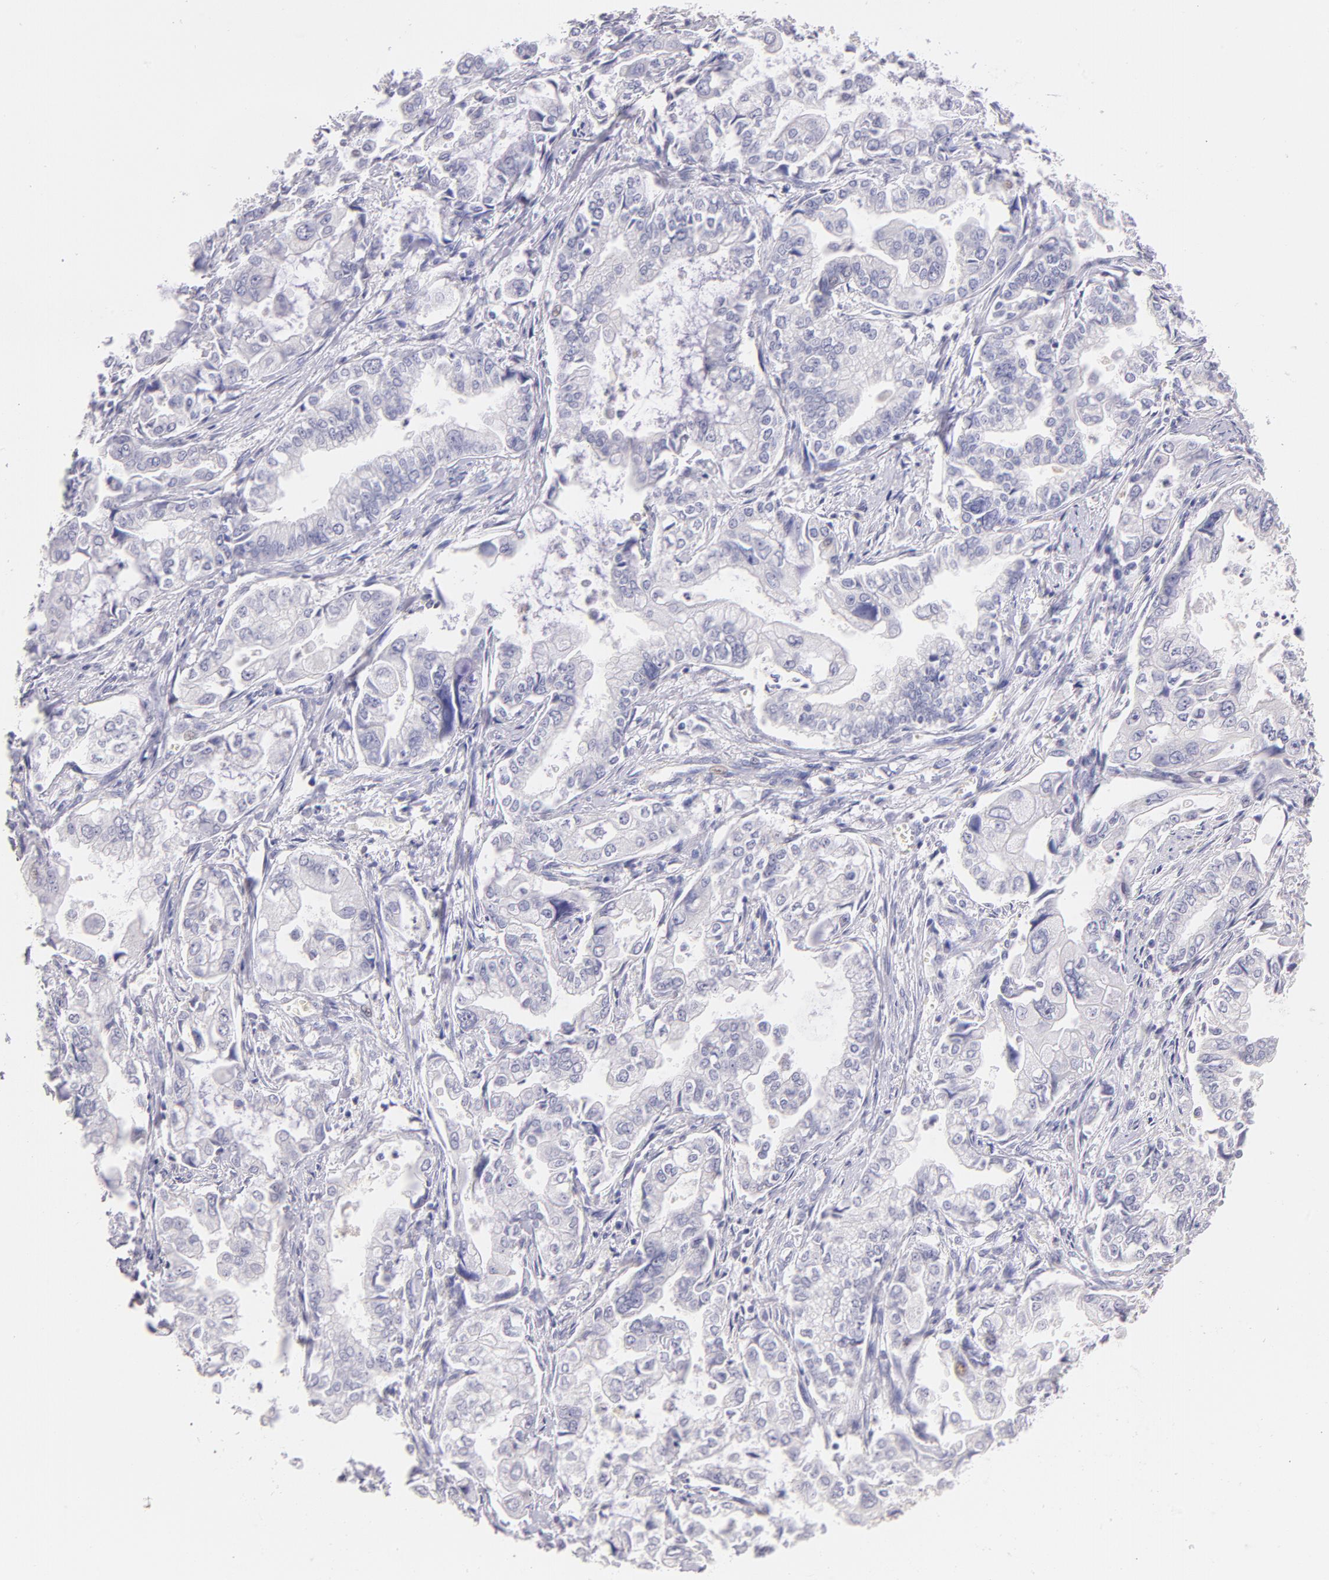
{"staining": {"intensity": "negative", "quantity": "none", "location": "none"}, "tissue": "stomach cancer", "cell_type": "Tumor cells", "image_type": "cancer", "snomed": [{"axis": "morphology", "description": "Adenocarcinoma, NOS"}, {"axis": "topography", "description": "Pancreas"}, {"axis": "topography", "description": "Stomach, upper"}], "caption": "A high-resolution photomicrograph shows immunohistochemistry staining of stomach adenocarcinoma, which displays no significant positivity in tumor cells.", "gene": "CD44", "patient": {"sex": "male", "age": 77}}